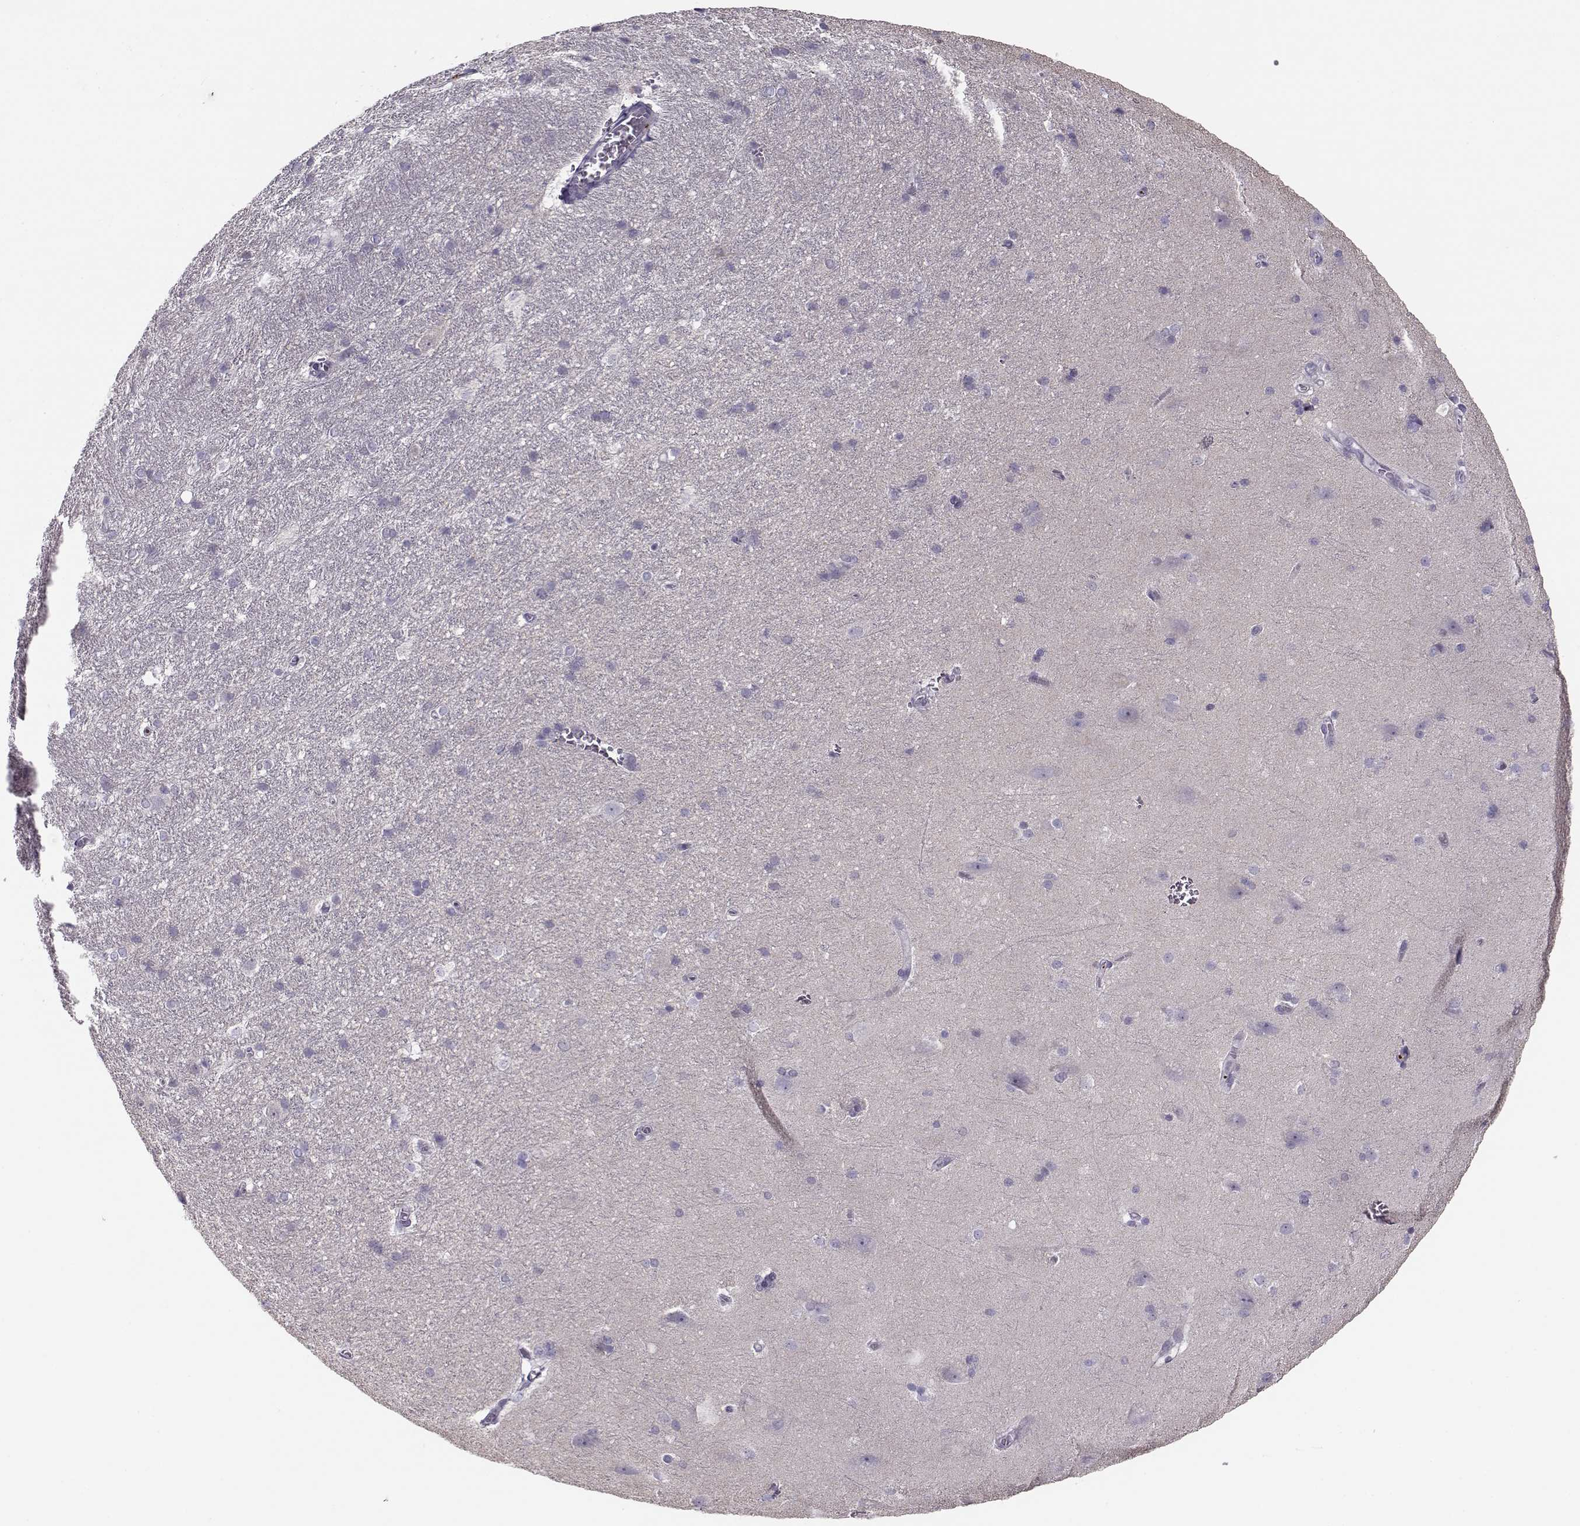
{"staining": {"intensity": "negative", "quantity": "none", "location": "none"}, "tissue": "hippocampus", "cell_type": "Glial cells", "image_type": "normal", "snomed": [{"axis": "morphology", "description": "Normal tissue, NOS"}, {"axis": "topography", "description": "Cerebral cortex"}, {"axis": "topography", "description": "Hippocampus"}], "caption": "Immunohistochemistry (IHC) micrograph of benign hippocampus: human hippocampus stained with DAB (3,3'-diaminobenzidine) reveals no significant protein positivity in glial cells.", "gene": "KLF17", "patient": {"sex": "female", "age": 19}}